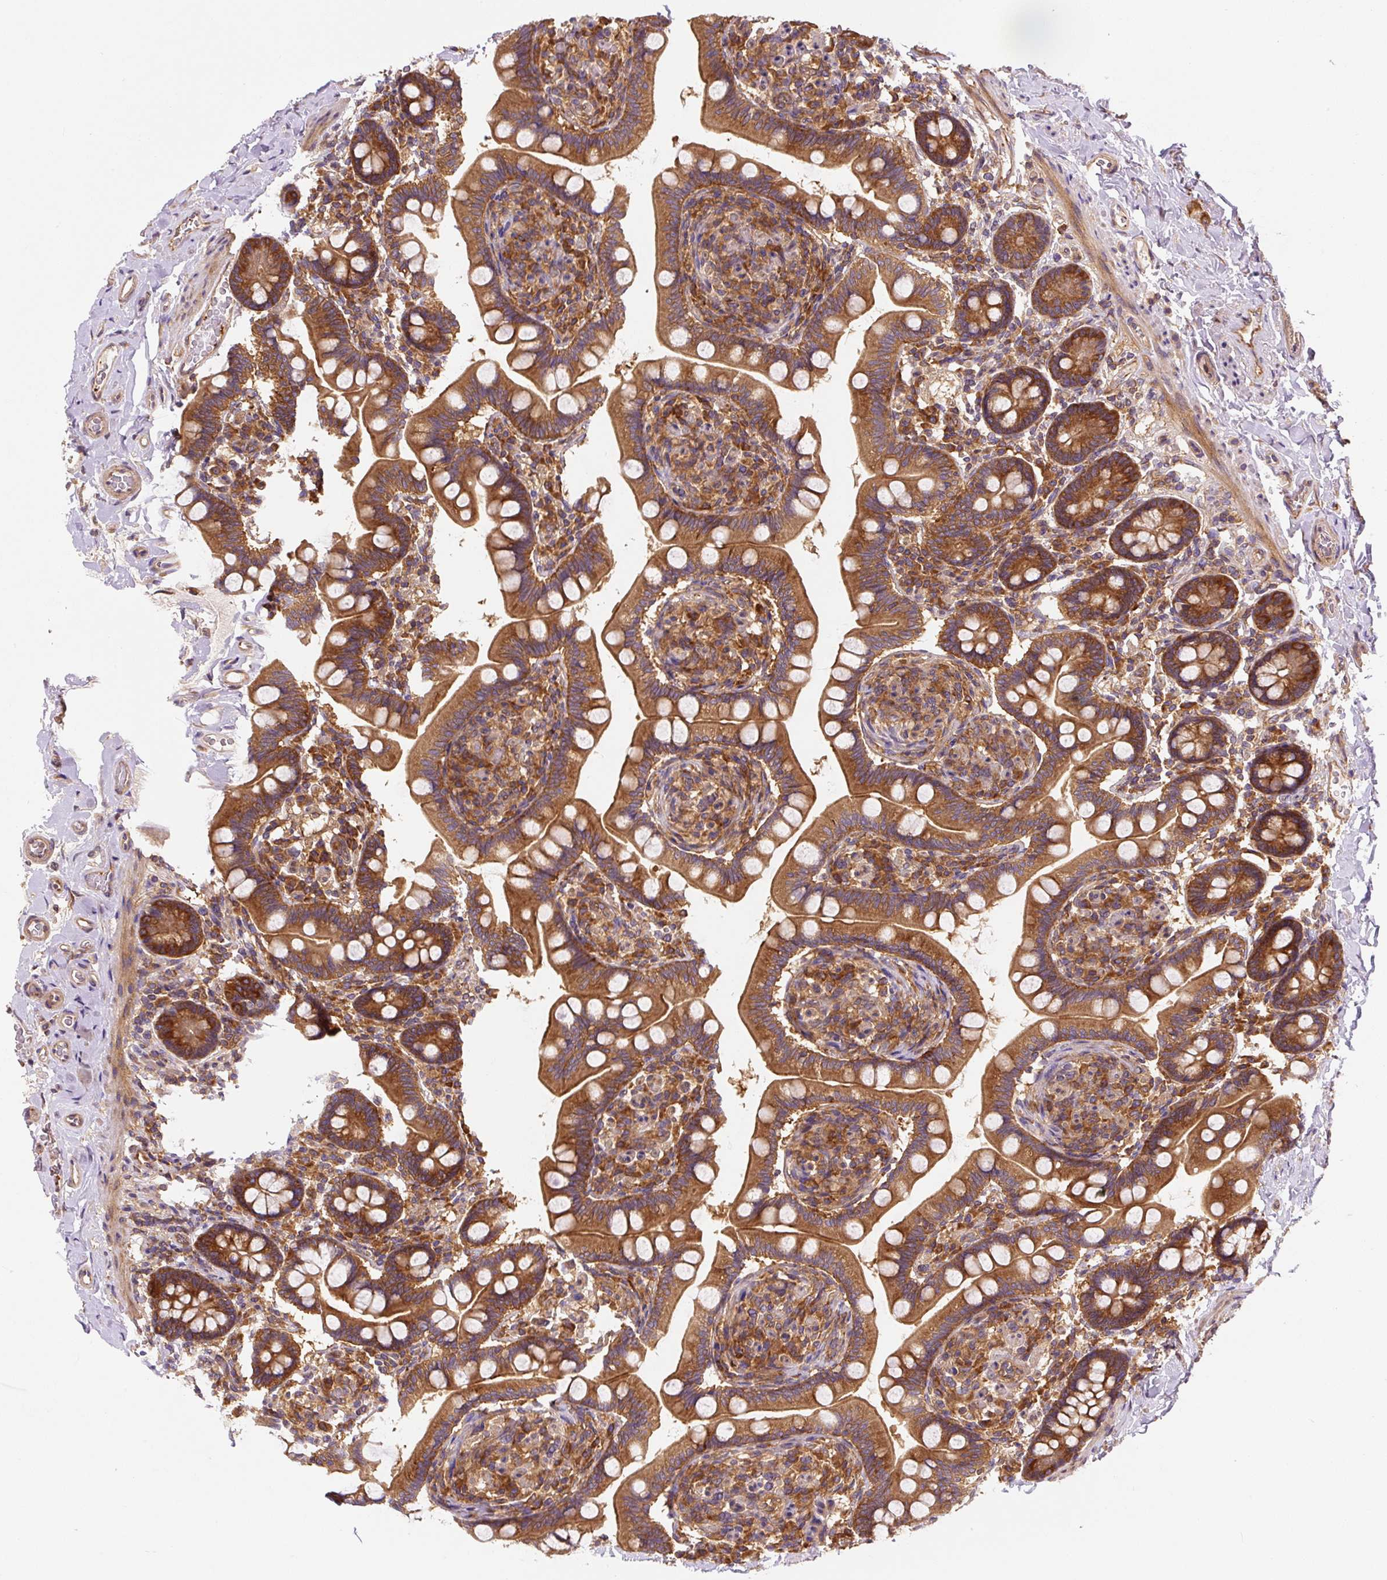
{"staining": {"intensity": "strong", "quantity": ">75%", "location": "cytoplasmic/membranous"}, "tissue": "small intestine", "cell_type": "Glandular cells", "image_type": "normal", "snomed": [{"axis": "morphology", "description": "Normal tissue, NOS"}, {"axis": "topography", "description": "Small intestine"}], "caption": "Protein positivity by IHC displays strong cytoplasmic/membranous positivity in approximately >75% of glandular cells in unremarkable small intestine.", "gene": "EIF2S2", "patient": {"sex": "female", "age": 64}}